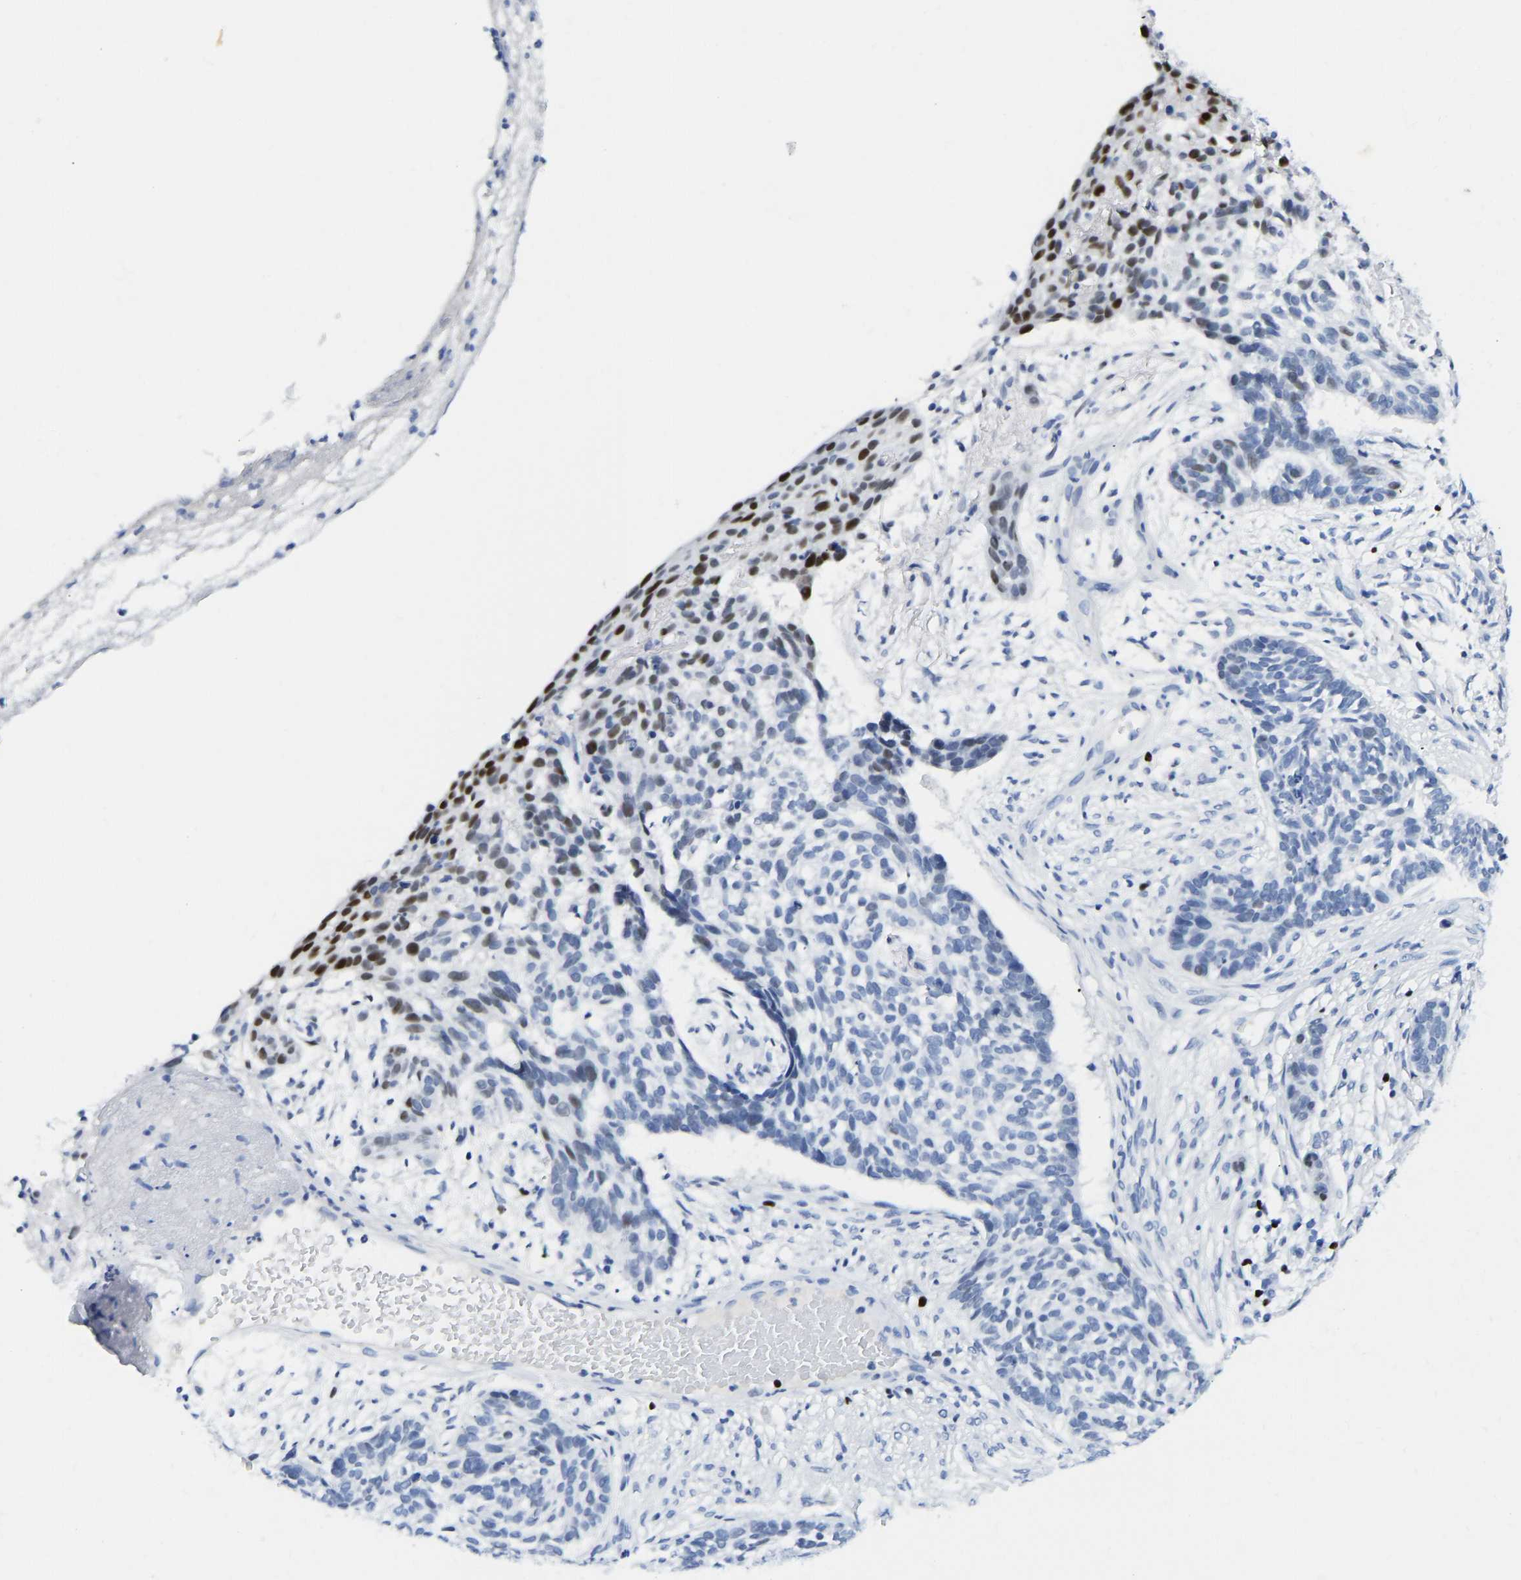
{"staining": {"intensity": "negative", "quantity": "none", "location": "none"}, "tissue": "skin cancer", "cell_type": "Tumor cells", "image_type": "cancer", "snomed": [{"axis": "morphology", "description": "Basal cell carcinoma"}, {"axis": "topography", "description": "Skin"}], "caption": "DAB immunohistochemical staining of skin basal cell carcinoma displays no significant staining in tumor cells.", "gene": "TCF7", "patient": {"sex": "male", "age": 85}}